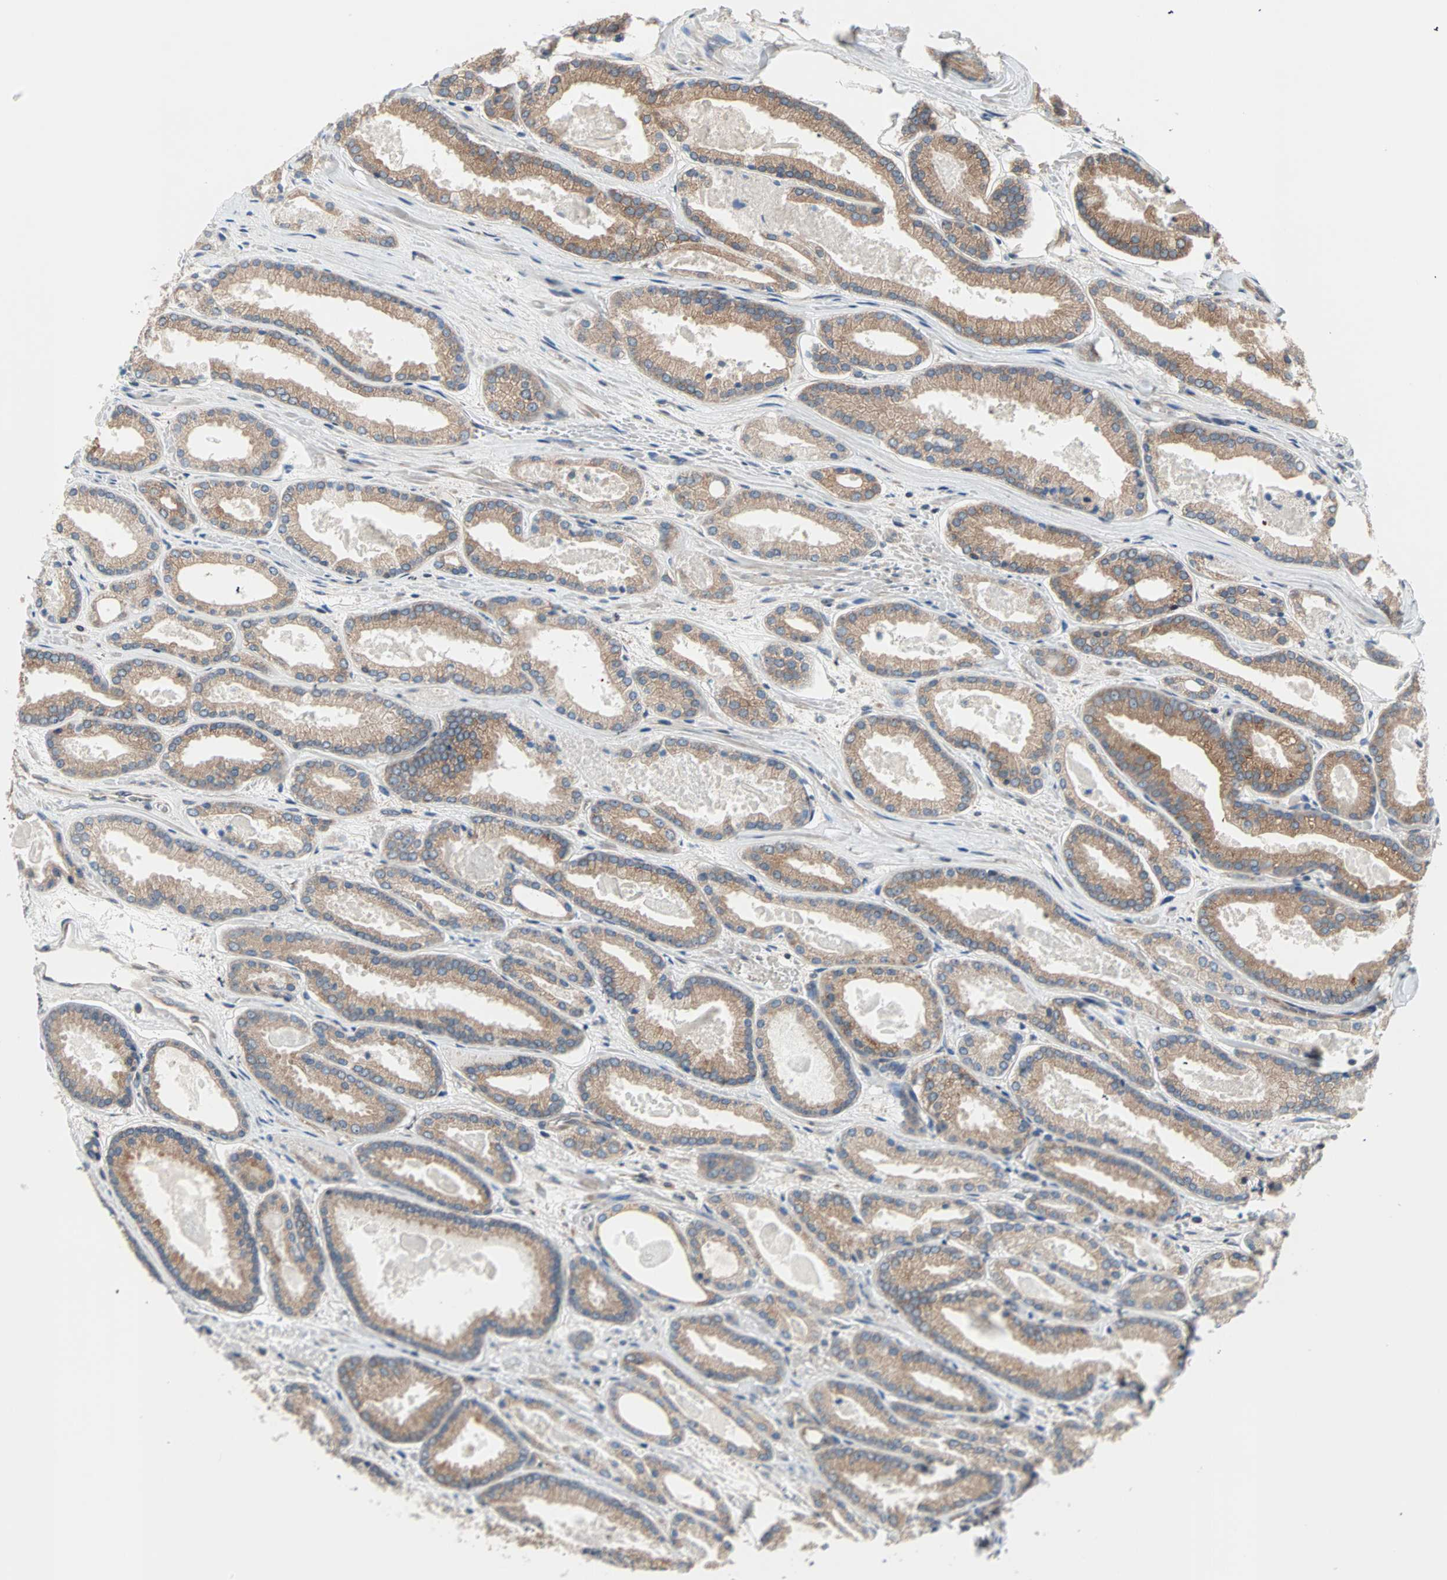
{"staining": {"intensity": "moderate", "quantity": ">75%", "location": "cytoplasmic/membranous"}, "tissue": "prostate cancer", "cell_type": "Tumor cells", "image_type": "cancer", "snomed": [{"axis": "morphology", "description": "Adenocarcinoma, Low grade"}, {"axis": "topography", "description": "Prostate"}], "caption": "Moderate cytoplasmic/membranous positivity for a protein is present in approximately >75% of tumor cells of prostate cancer using immunohistochemistry (IHC).", "gene": "SAR1A", "patient": {"sex": "male", "age": 59}}